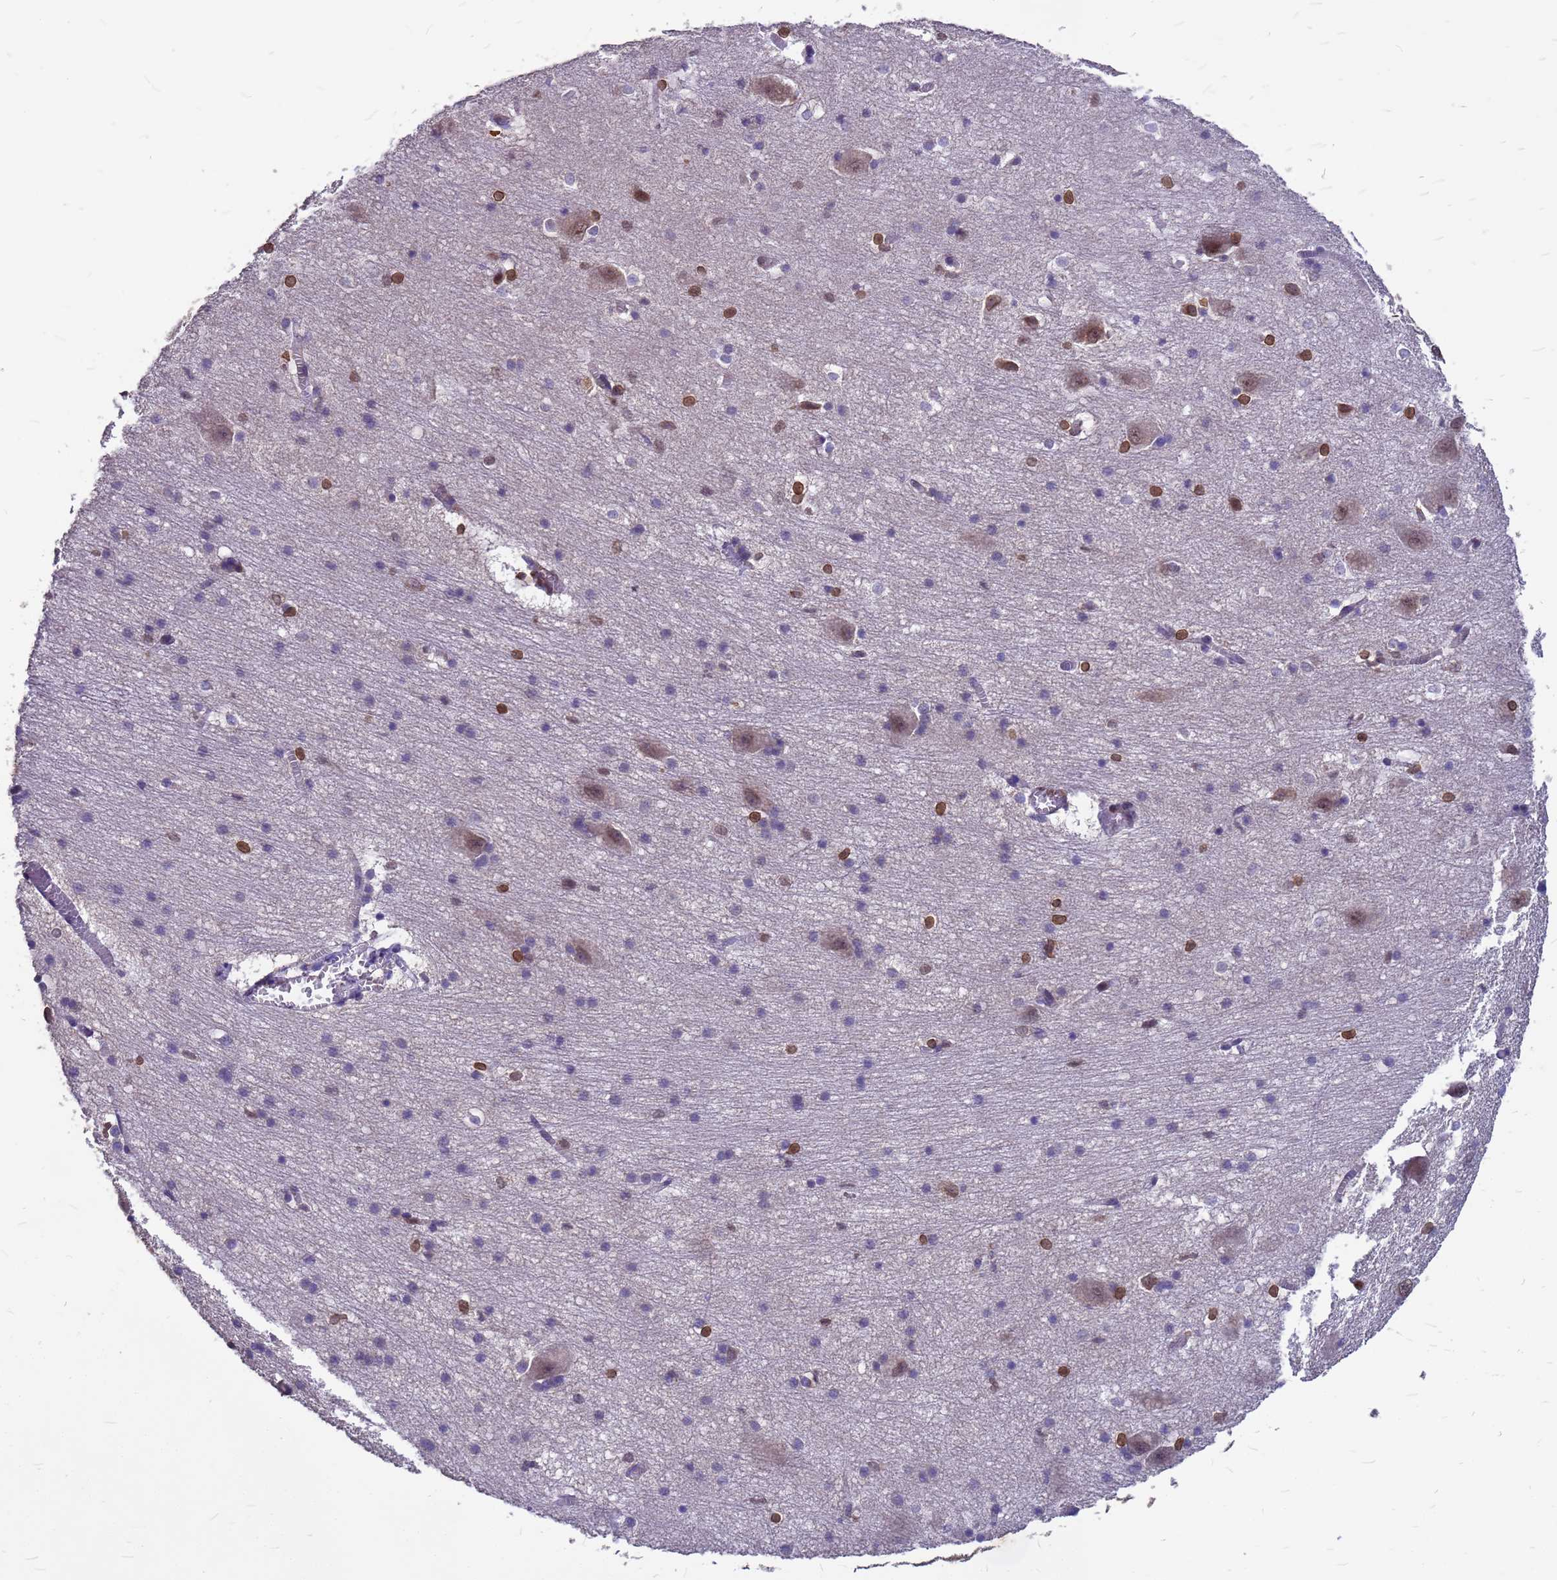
{"staining": {"intensity": "moderate", "quantity": "<25%", "location": "nuclear"}, "tissue": "caudate", "cell_type": "Glial cells", "image_type": "normal", "snomed": [{"axis": "morphology", "description": "Normal tissue, NOS"}, {"axis": "topography", "description": "Lateral ventricle wall"}], "caption": "Glial cells display low levels of moderate nuclear staining in about <25% of cells in unremarkable caudate.", "gene": "C1orf35", "patient": {"sex": "male", "age": 37}}